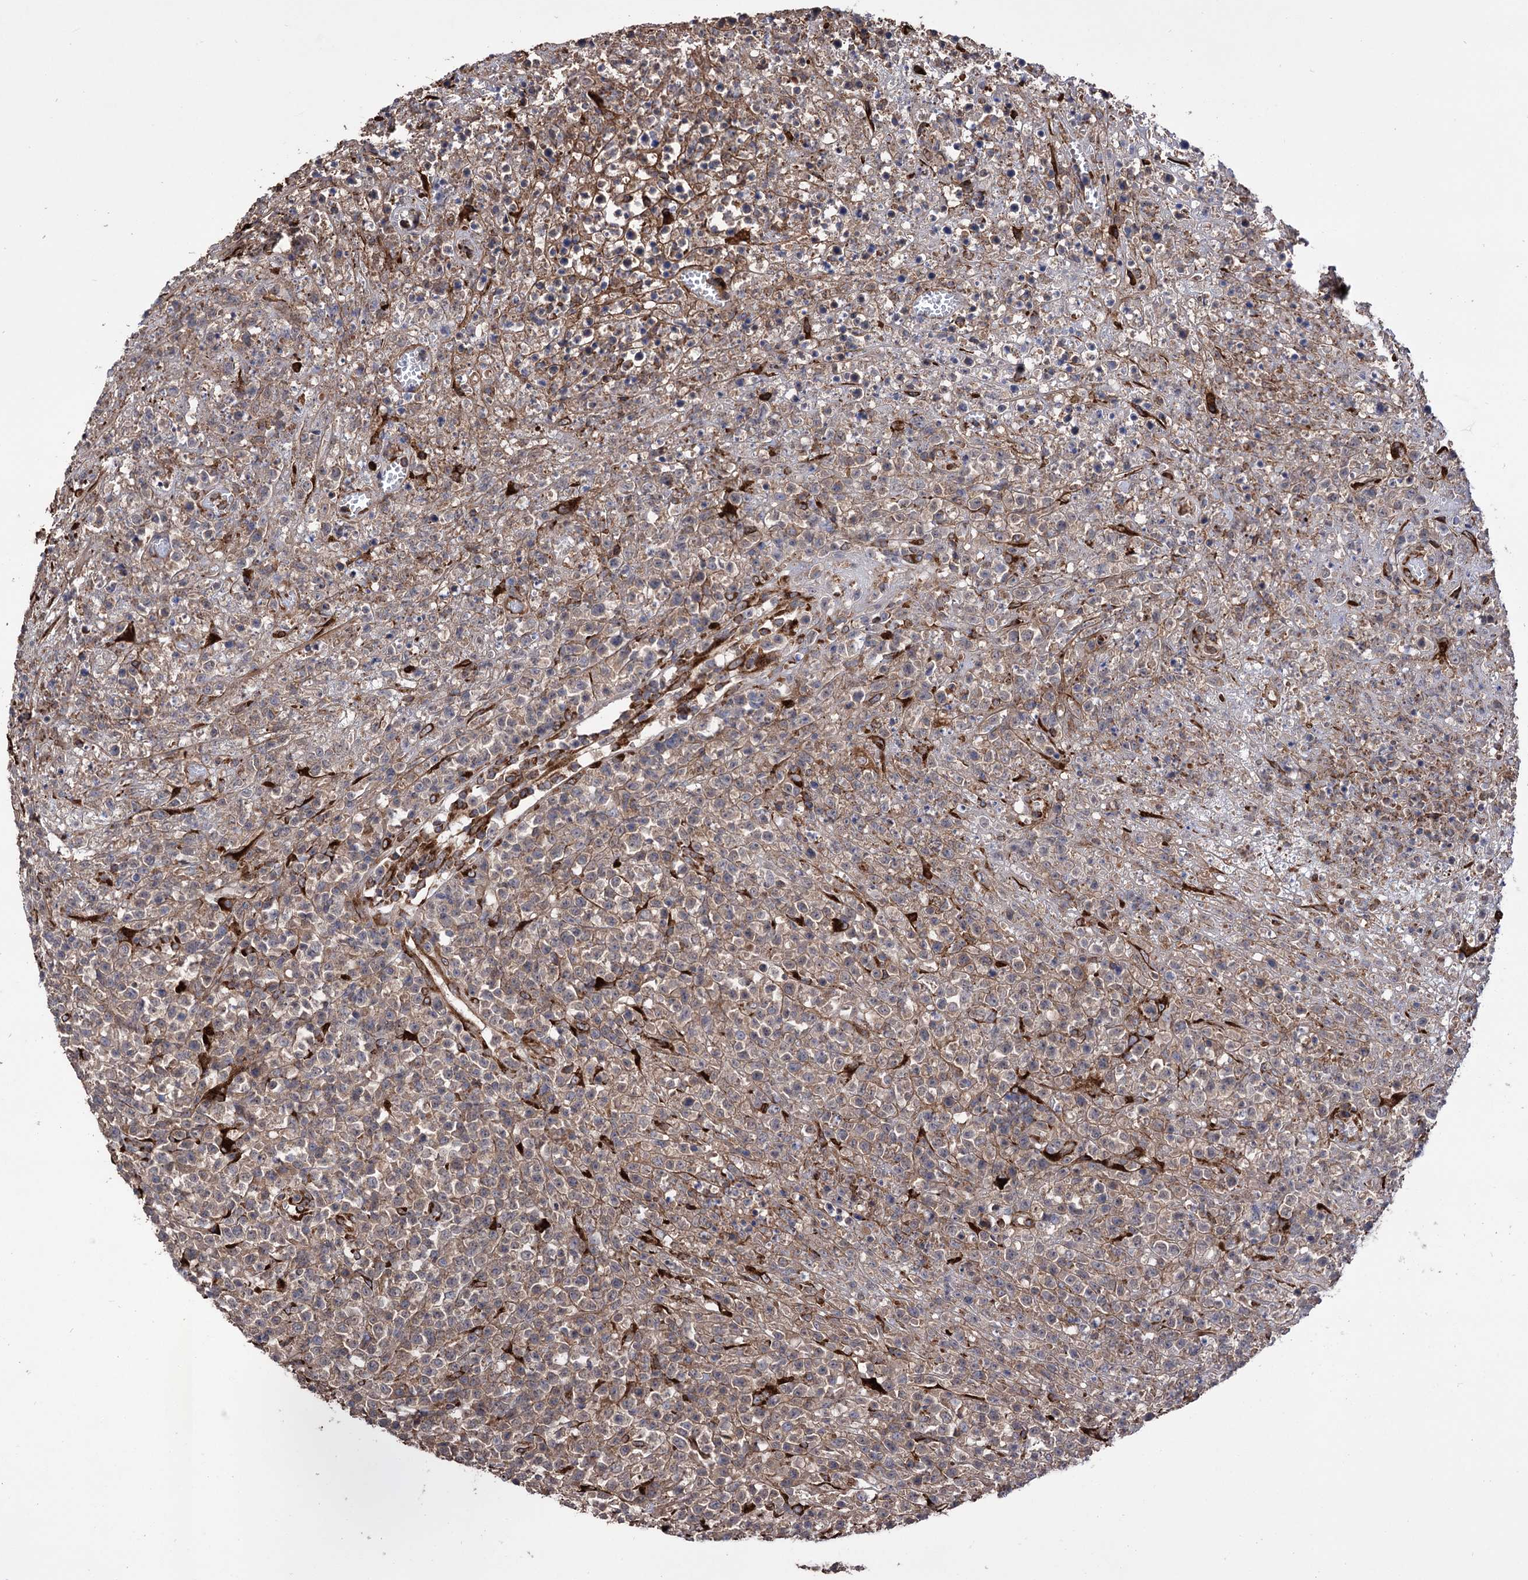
{"staining": {"intensity": "weak", "quantity": "25%-75%", "location": "cytoplasmic/membranous"}, "tissue": "lymphoma", "cell_type": "Tumor cells", "image_type": "cancer", "snomed": [{"axis": "morphology", "description": "Malignant lymphoma, non-Hodgkin's type, High grade"}, {"axis": "topography", "description": "Colon"}], "caption": "High-magnification brightfield microscopy of lymphoma stained with DAB (3,3'-diaminobenzidine) (brown) and counterstained with hematoxylin (blue). tumor cells exhibit weak cytoplasmic/membranous expression is appreciated in approximately25%-75% of cells.", "gene": "CDAN1", "patient": {"sex": "female", "age": 53}}